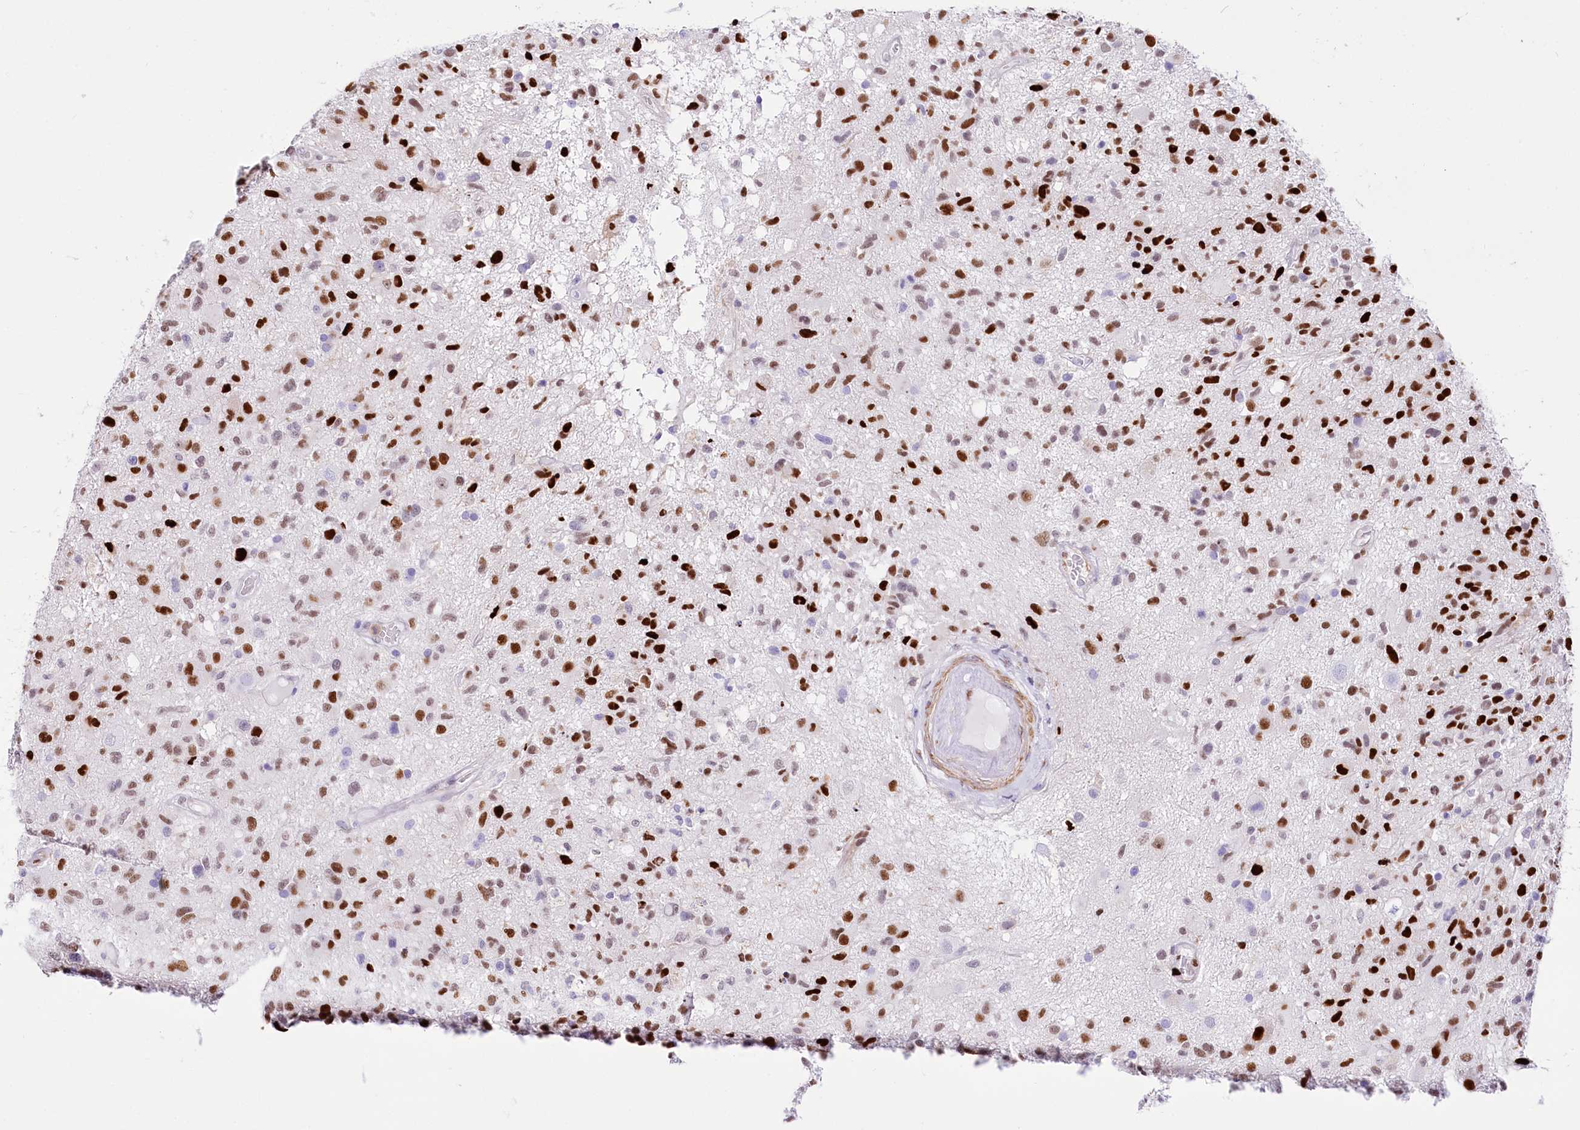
{"staining": {"intensity": "strong", "quantity": "25%-75%", "location": "nuclear"}, "tissue": "glioma", "cell_type": "Tumor cells", "image_type": "cancer", "snomed": [{"axis": "morphology", "description": "Glioma, malignant, High grade"}, {"axis": "morphology", "description": "Glioblastoma, NOS"}, {"axis": "topography", "description": "Brain"}], "caption": "Strong nuclear positivity for a protein is seen in about 25%-75% of tumor cells of glioma using immunohistochemistry (IHC).", "gene": "PTMS", "patient": {"sex": "male", "age": 60}}